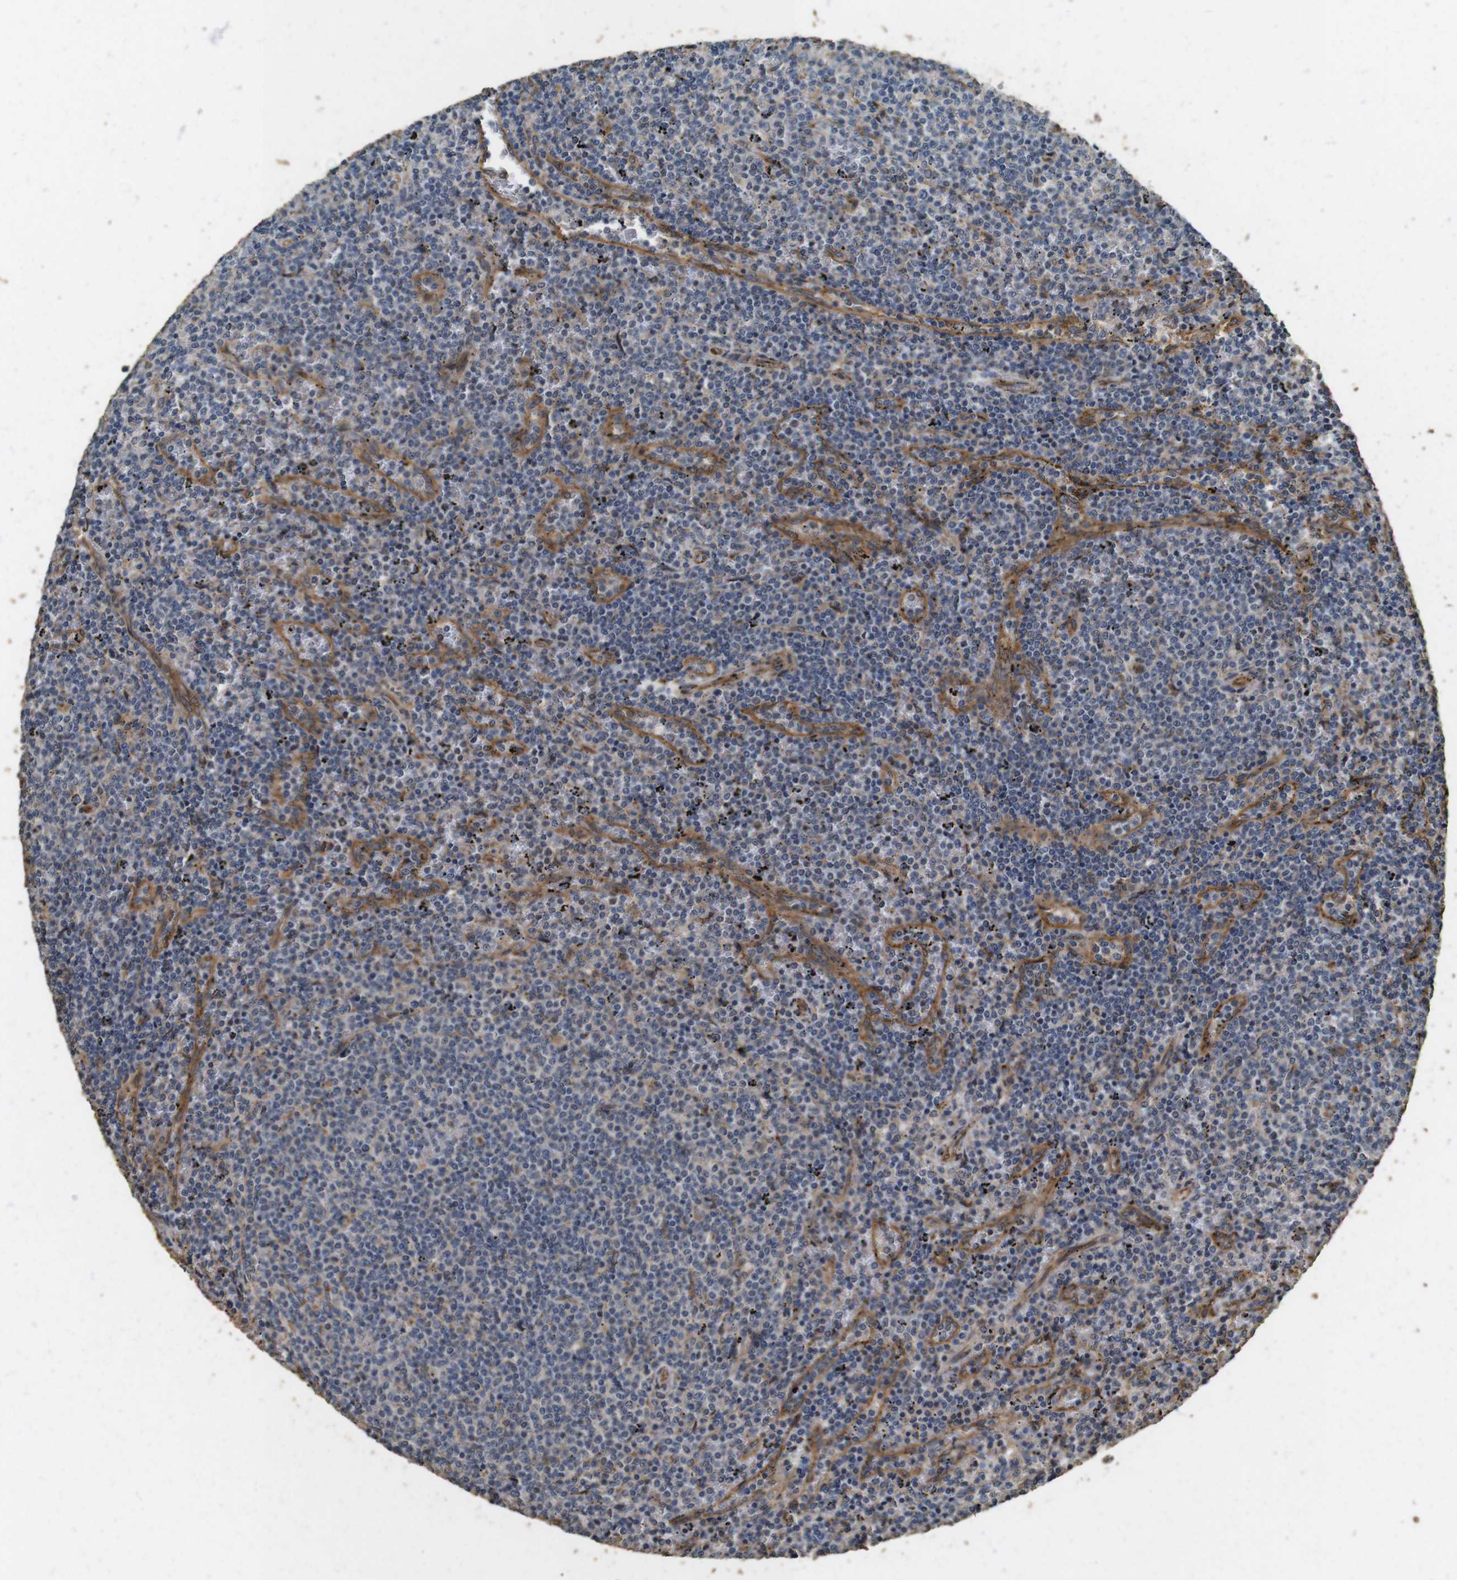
{"staining": {"intensity": "weak", "quantity": "<25%", "location": "cytoplasmic/membranous"}, "tissue": "lymphoma", "cell_type": "Tumor cells", "image_type": "cancer", "snomed": [{"axis": "morphology", "description": "Malignant lymphoma, non-Hodgkin's type, Low grade"}, {"axis": "topography", "description": "Spleen"}], "caption": "High magnification brightfield microscopy of lymphoma stained with DAB (brown) and counterstained with hematoxylin (blue): tumor cells show no significant staining.", "gene": "CNPY4", "patient": {"sex": "female", "age": 50}}